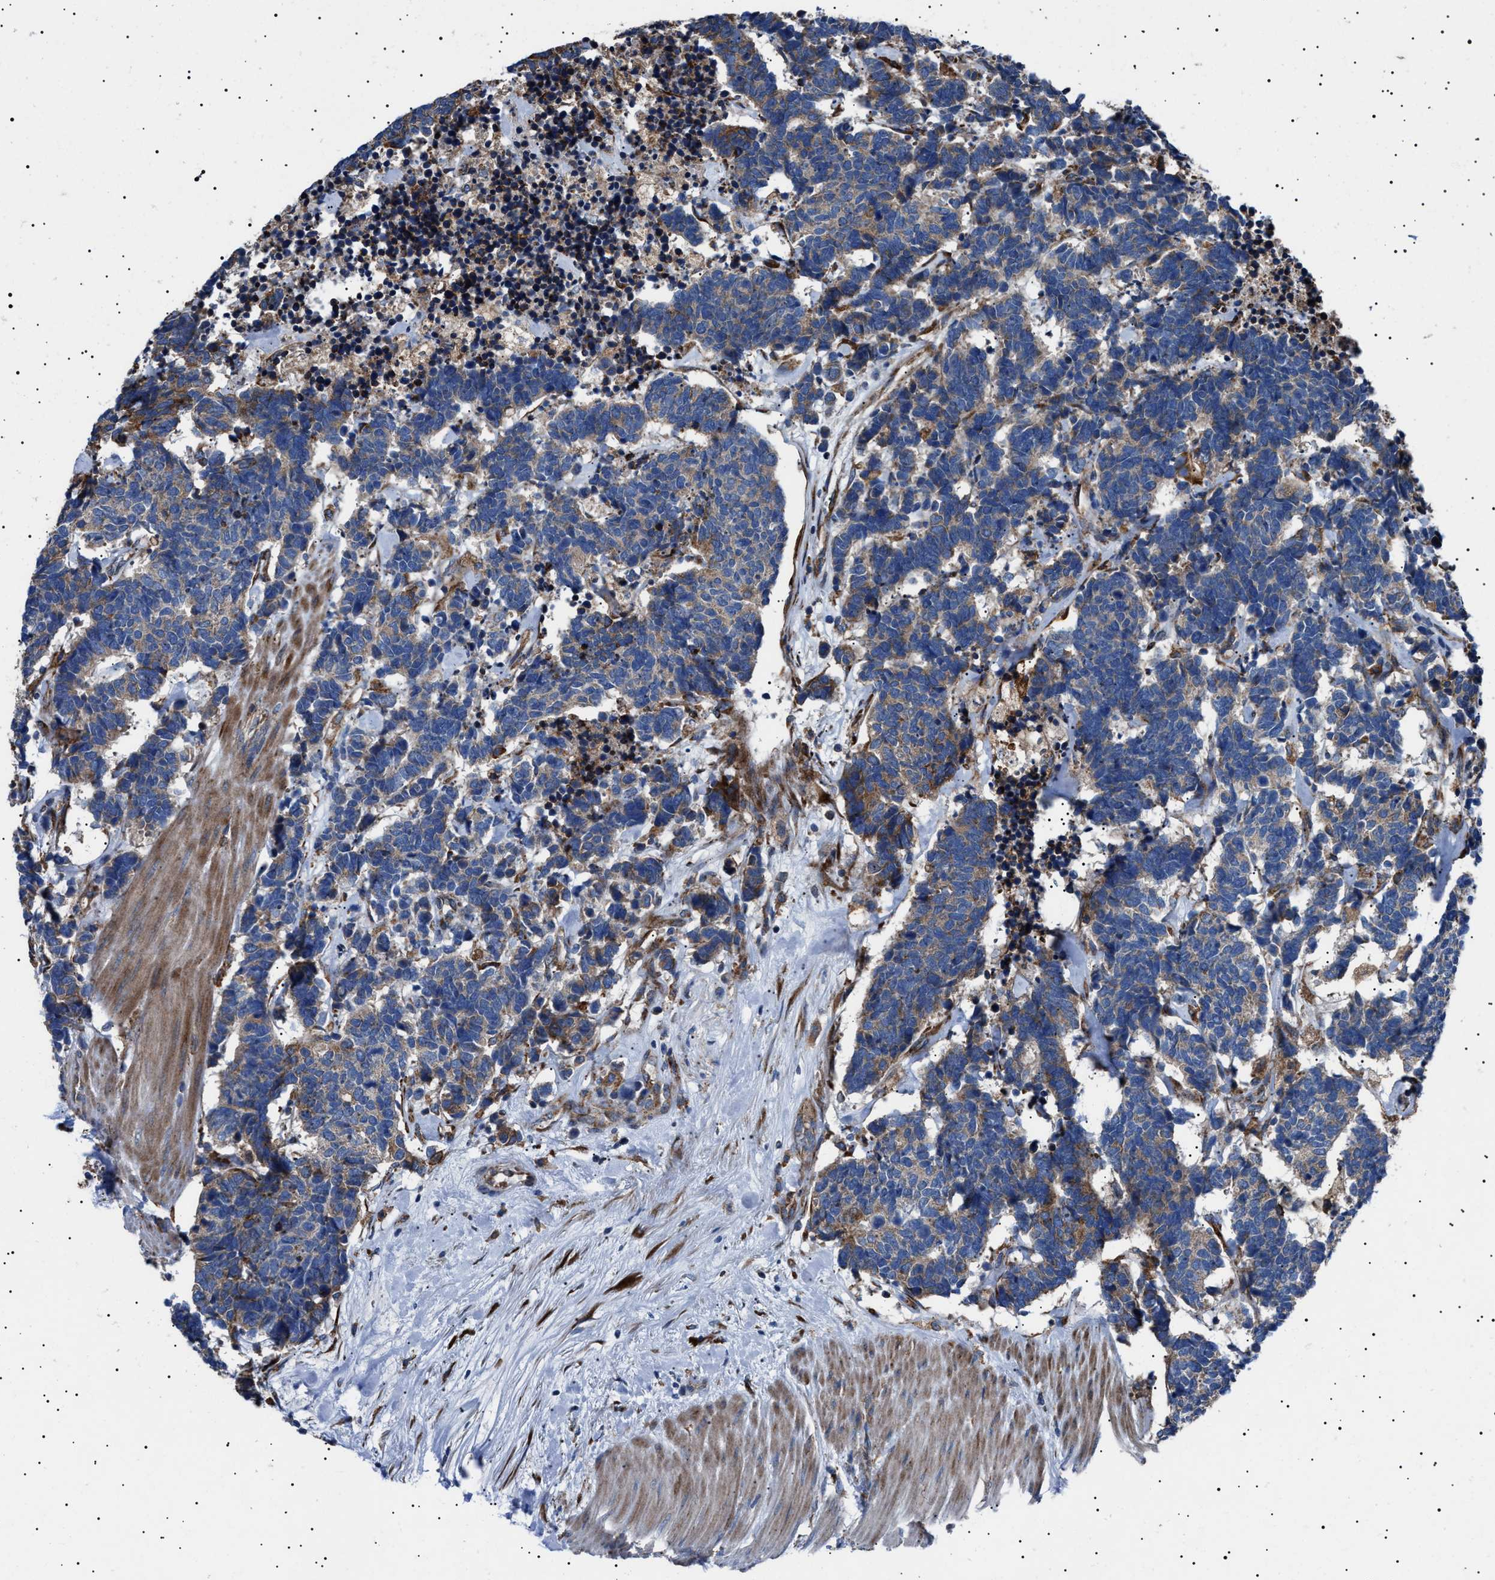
{"staining": {"intensity": "weak", "quantity": "25%-75%", "location": "cytoplasmic/membranous"}, "tissue": "carcinoid", "cell_type": "Tumor cells", "image_type": "cancer", "snomed": [{"axis": "morphology", "description": "Carcinoma, NOS"}, {"axis": "morphology", "description": "Carcinoid, malignant, NOS"}, {"axis": "topography", "description": "Urinary bladder"}], "caption": "Carcinoma was stained to show a protein in brown. There is low levels of weak cytoplasmic/membranous staining in approximately 25%-75% of tumor cells. (DAB IHC, brown staining for protein, blue staining for nuclei).", "gene": "TOP1MT", "patient": {"sex": "male", "age": 57}}